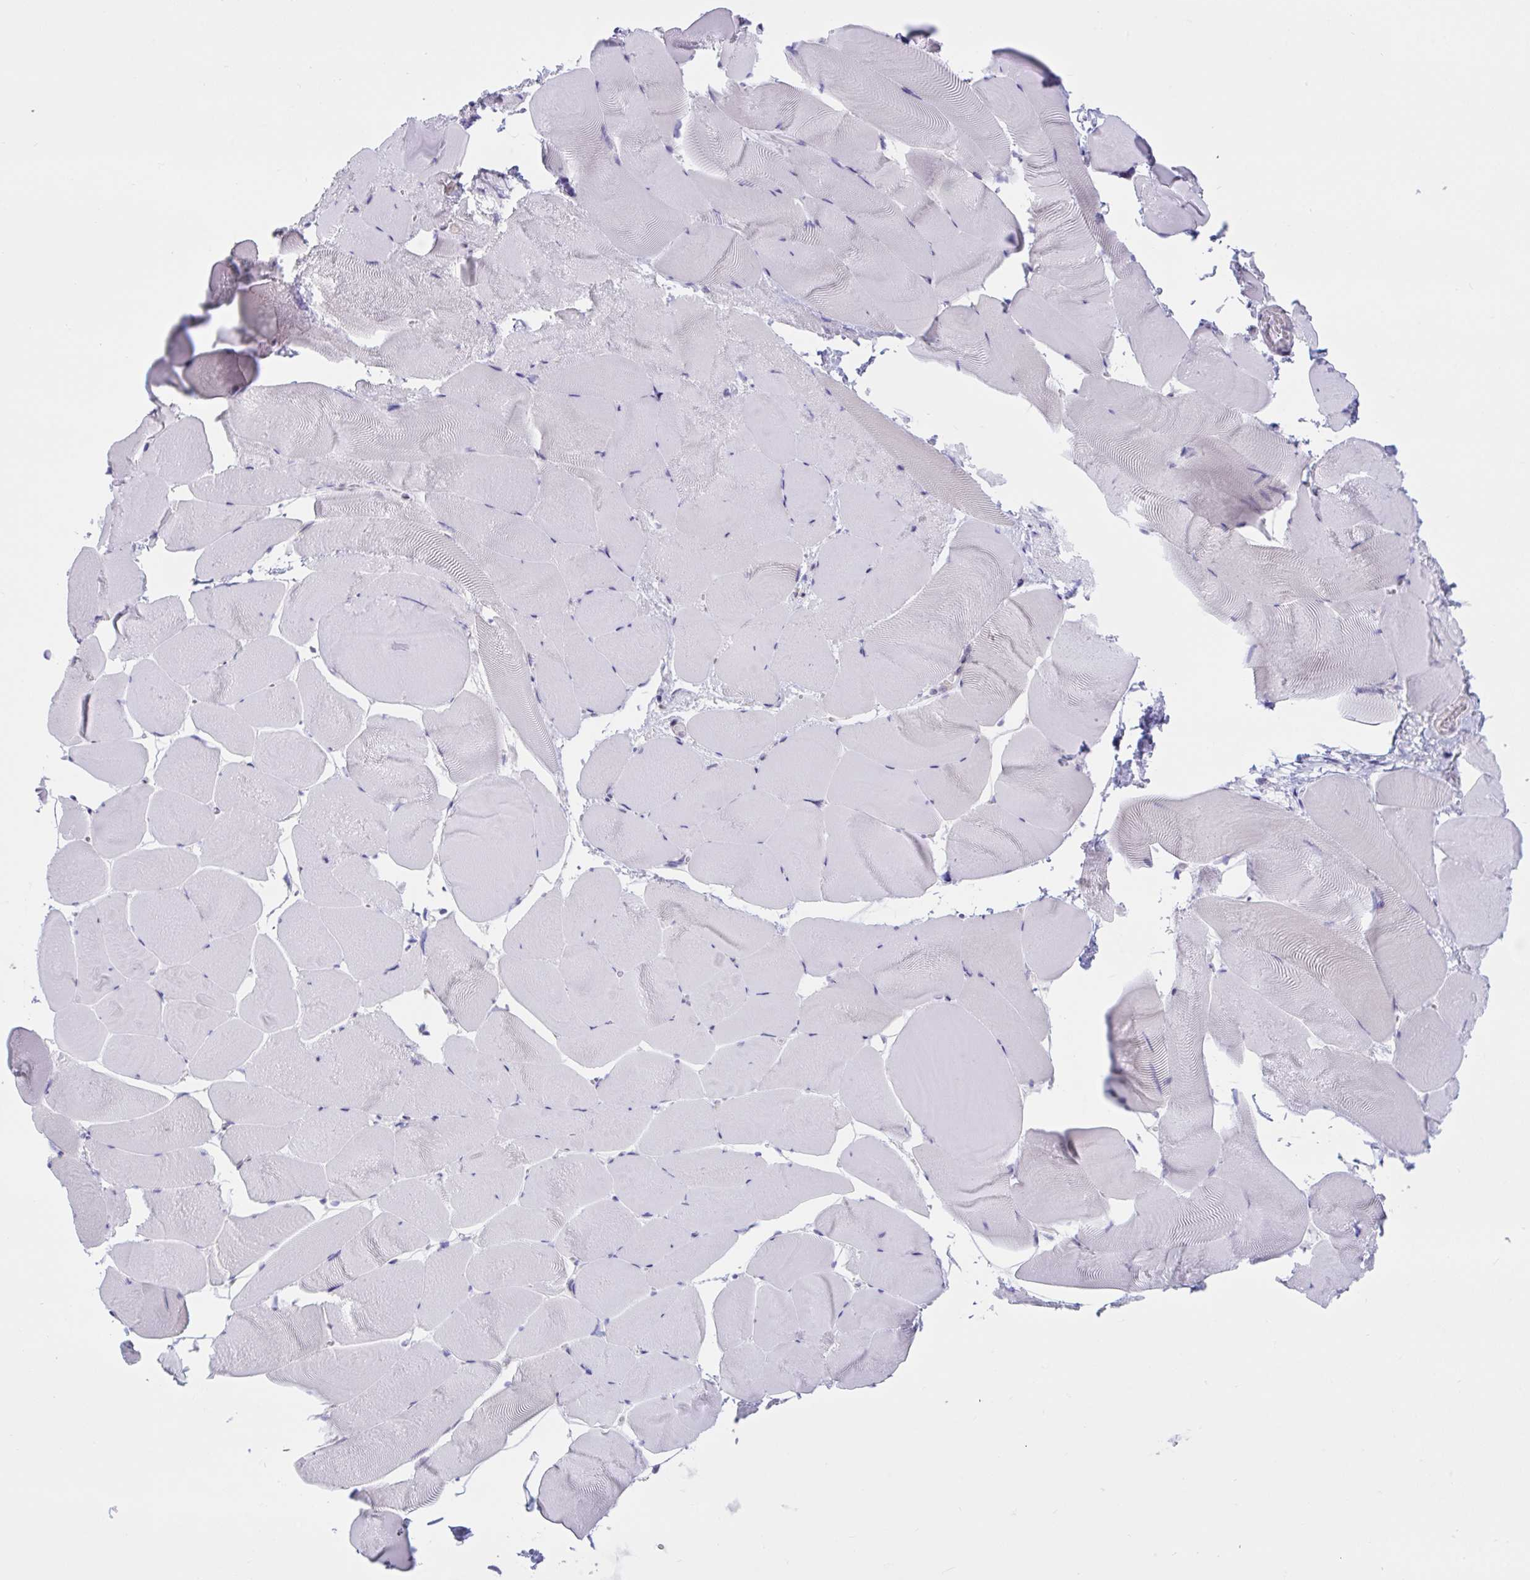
{"staining": {"intensity": "negative", "quantity": "none", "location": "none"}, "tissue": "skeletal muscle", "cell_type": "Myocytes", "image_type": "normal", "snomed": [{"axis": "morphology", "description": "Normal tissue, NOS"}, {"axis": "topography", "description": "Skeletal muscle"}], "caption": "Protein analysis of unremarkable skeletal muscle reveals no significant staining in myocytes. (DAB (3,3'-diaminobenzidine) immunohistochemistry, high magnification).", "gene": "CAMLG", "patient": {"sex": "female", "age": 64}}